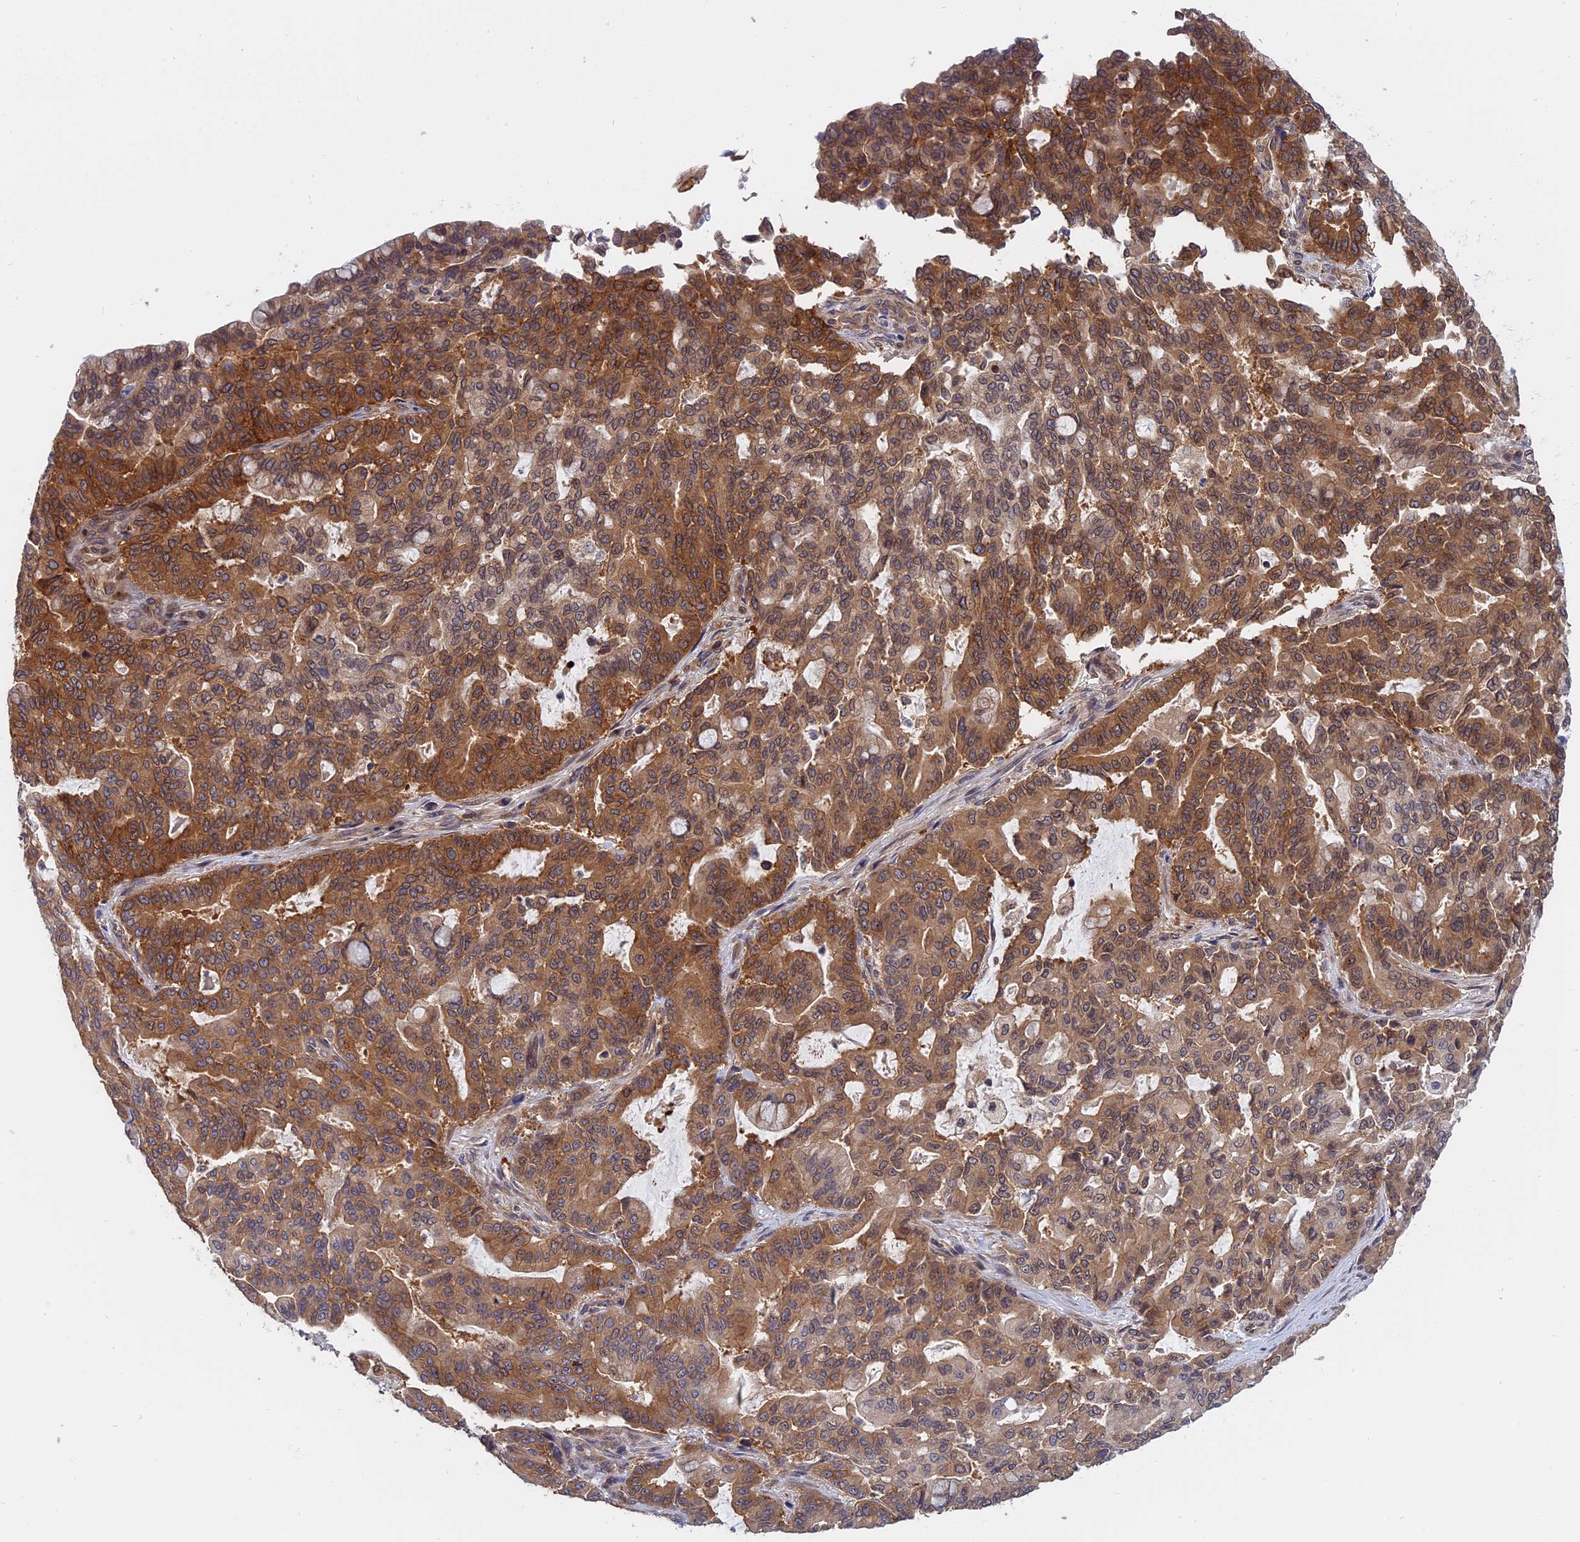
{"staining": {"intensity": "moderate", "quantity": ">75%", "location": "cytoplasmic/membranous,nuclear"}, "tissue": "pancreatic cancer", "cell_type": "Tumor cells", "image_type": "cancer", "snomed": [{"axis": "morphology", "description": "Adenocarcinoma, NOS"}, {"axis": "topography", "description": "Pancreas"}], "caption": "IHC (DAB (3,3'-diaminobenzidine)) staining of human pancreatic cancer (adenocarcinoma) reveals moderate cytoplasmic/membranous and nuclear protein expression in approximately >75% of tumor cells. The staining was performed using DAB (3,3'-diaminobenzidine) to visualize the protein expression in brown, while the nuclei were stained in blue with hematoxylin (Magnification: 20x).", "gene": "NAA10", "patient": {"sex": "male", "age": 63}}